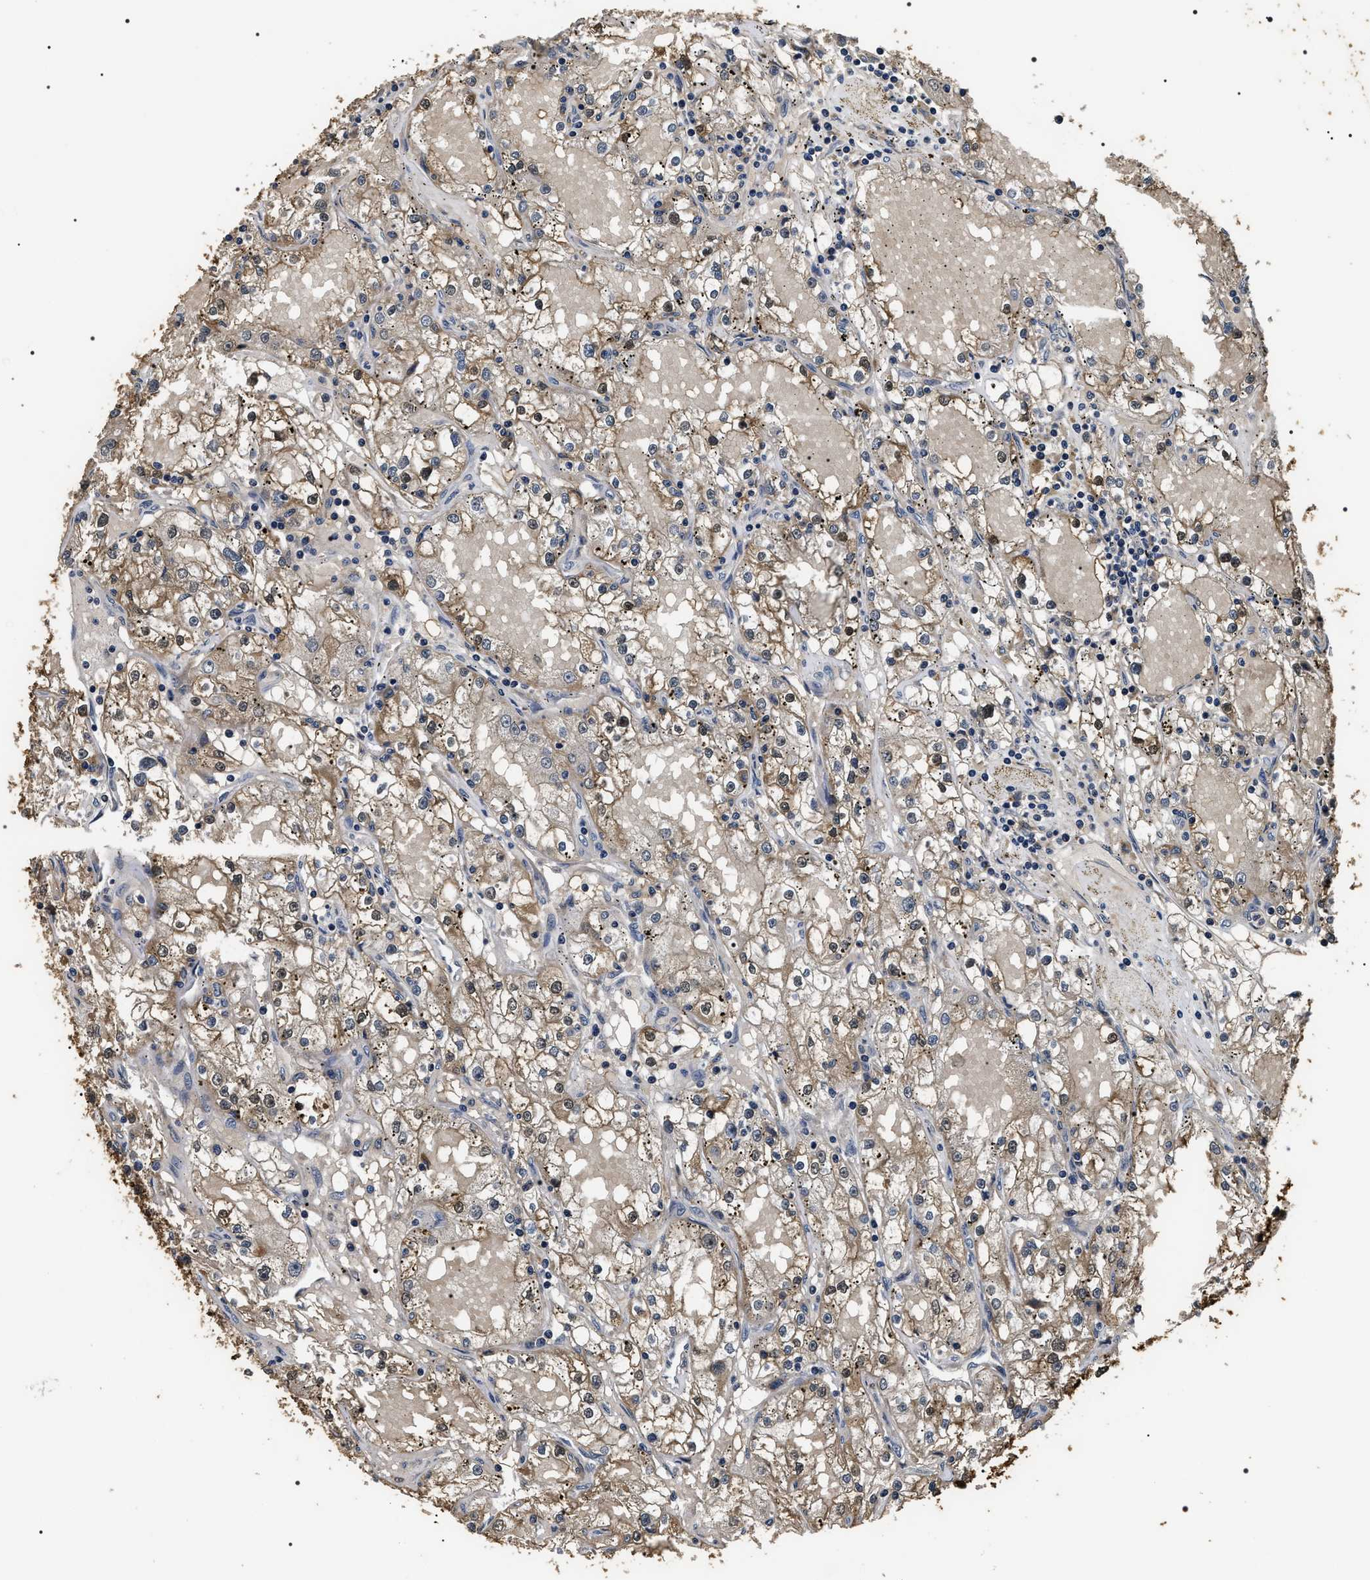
{"staining": {"intensity": "moderate", "quantity": ">75%", "location": "cytoplasmic/membranous"}, "tissue": "renal cancer", "cell_type": "Tumor cells", "image_type": "cancer", "snomed": [{"axis": "morphology", "description": "Adenocarcinoma, NOS"}, {"axis": "topography", "description": "Kidney"}], "caption": "A histopathology image of human renal cancer stained for a protein displays moderate cytoplasmic/membranous brown staining in tumor cells.", "gene": "ARHGAP22", "patient": {"sex": "male", "age": 56}}